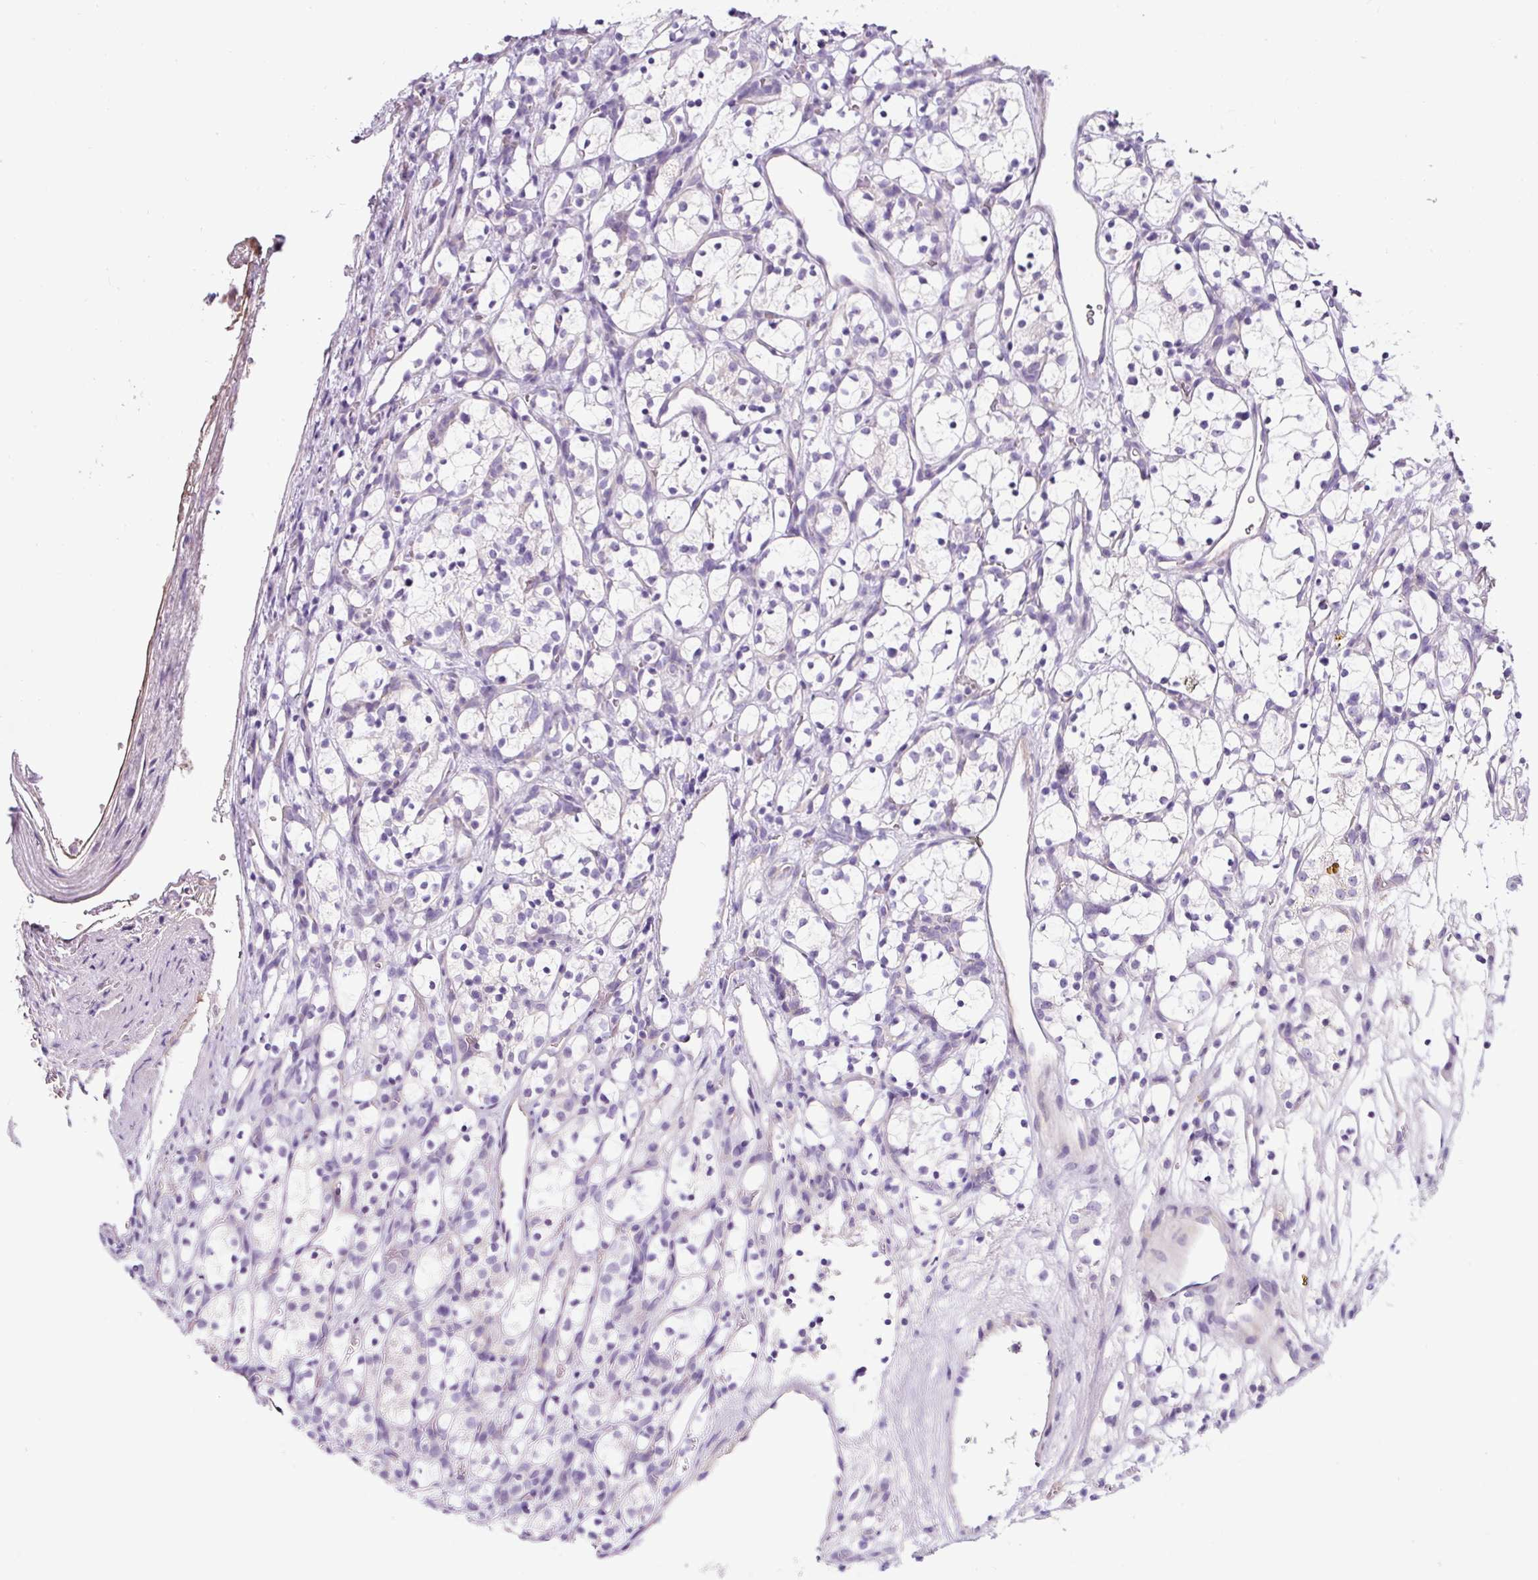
{"staining": {"intensity": "negative", "quantity": "none", "location": "none"}, "tissue": "renal cancer", "cell_type": "Tumor cells", "image_type": "cancer", "snomed": [{"axis": "morphology", "description": "Adenocarcinoma, NOS"}, {"axis": "topography", "description": "Kidney"}], "caption": "This micrograph is of renal adenocarcinoma stained with immunohistochemistry (IHC) to label a protein in brown with the nuclei are counter-stained blue. There is no expression in tumor cells. The staining was performed using DAB to visualize the protein expression in brown, while the nuclei were stained in blue with hematoxylin (Magnification: 20x).", "gene": "OR14A2", "patient": {"sex": "female", "age": 69}}